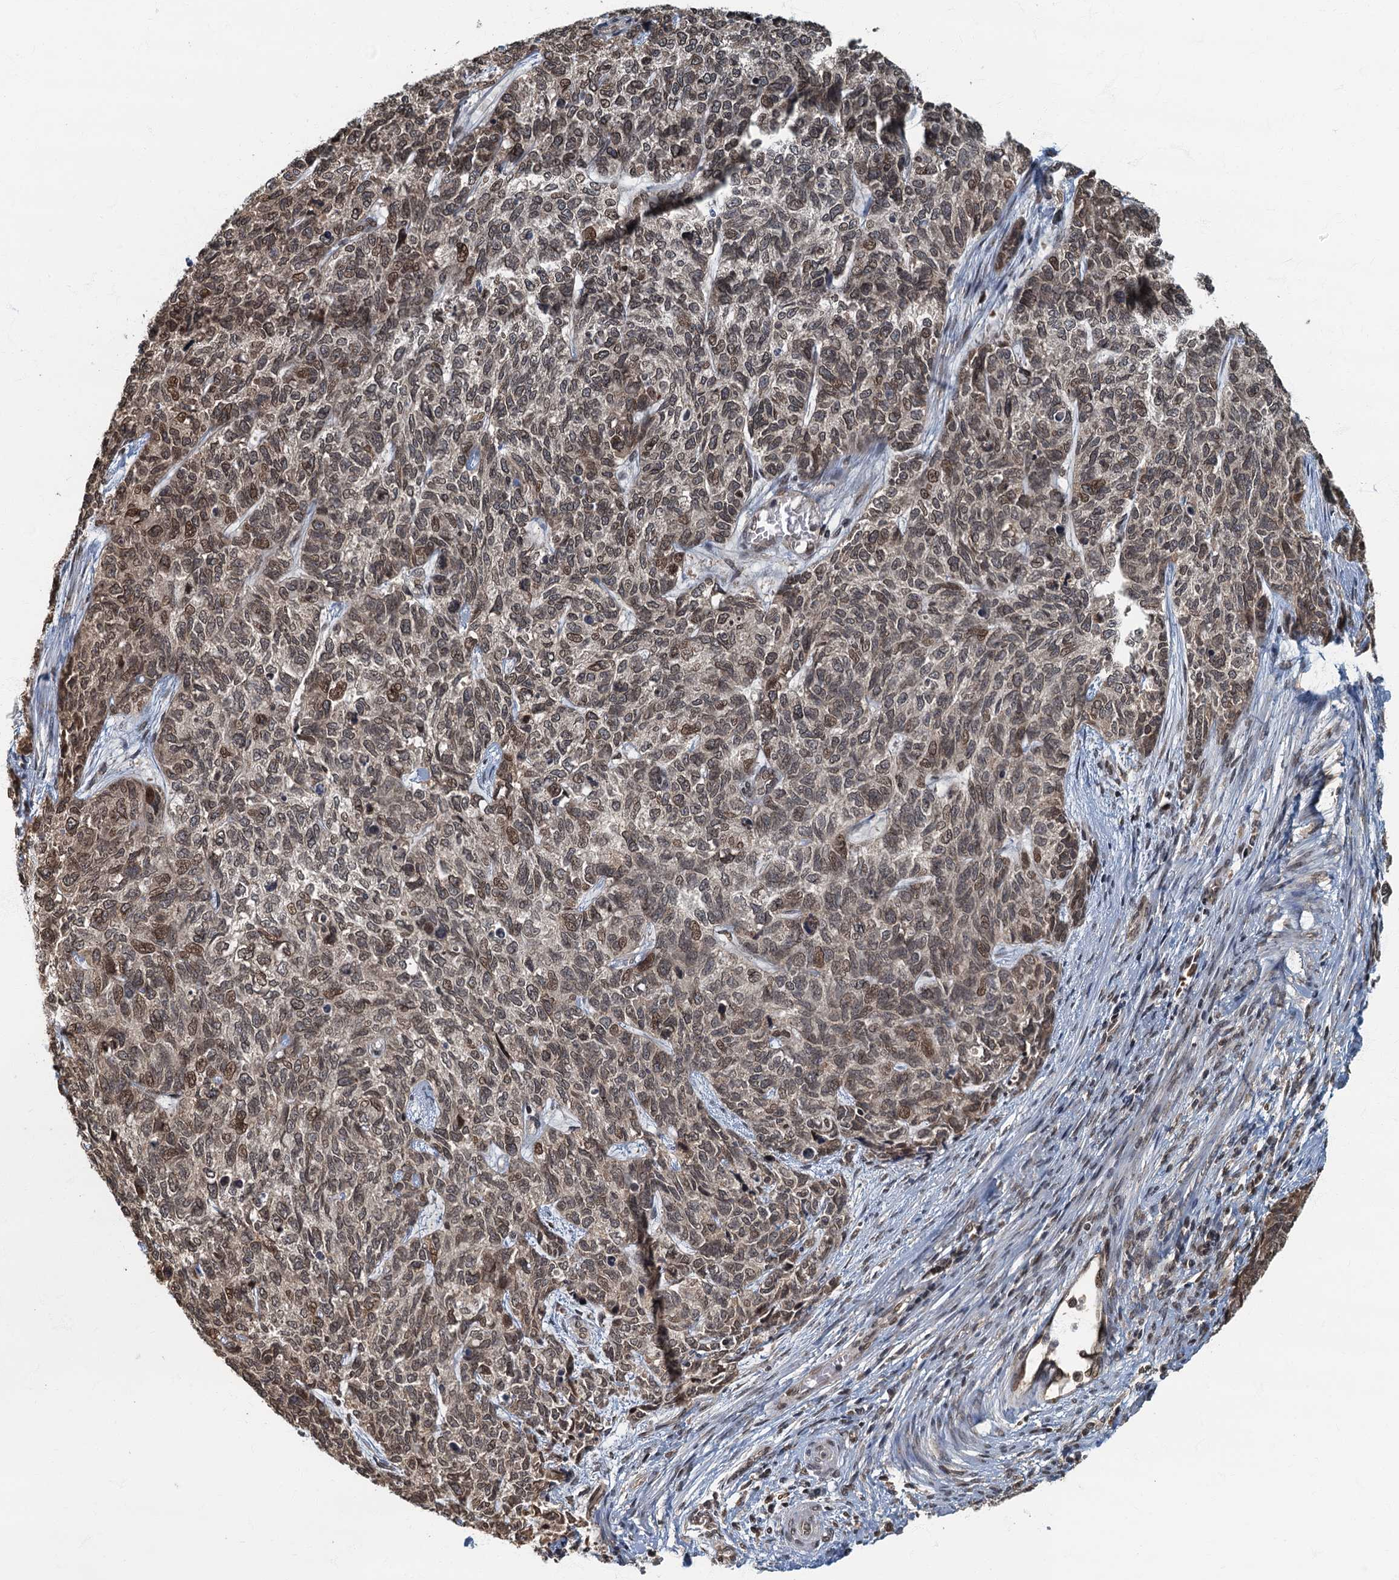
{"staining": {"intensity": "moderate", "quantity": "25%-75%", "location": "nuclear"}, "tissue": "cervical cancer", "cell_type": "Tumor cells", "image_type": "cancer", "snomed": [{"axis": "morphology", "description": "Squamous cell carcinoma, NOS"}, {"axis": "topography", "description": "Cervix"}], "caption": "Moderate nuclear protein positivity is present in approximately 25%-75% of tumor cells in cervical cancer. The protein is stained brown, and the nuclei are stained in blue (DAB IHC with brightfield microscopy, high magnification).", "gene": "CKAP2L", "patient": {"sex": "female", "age": 63}}